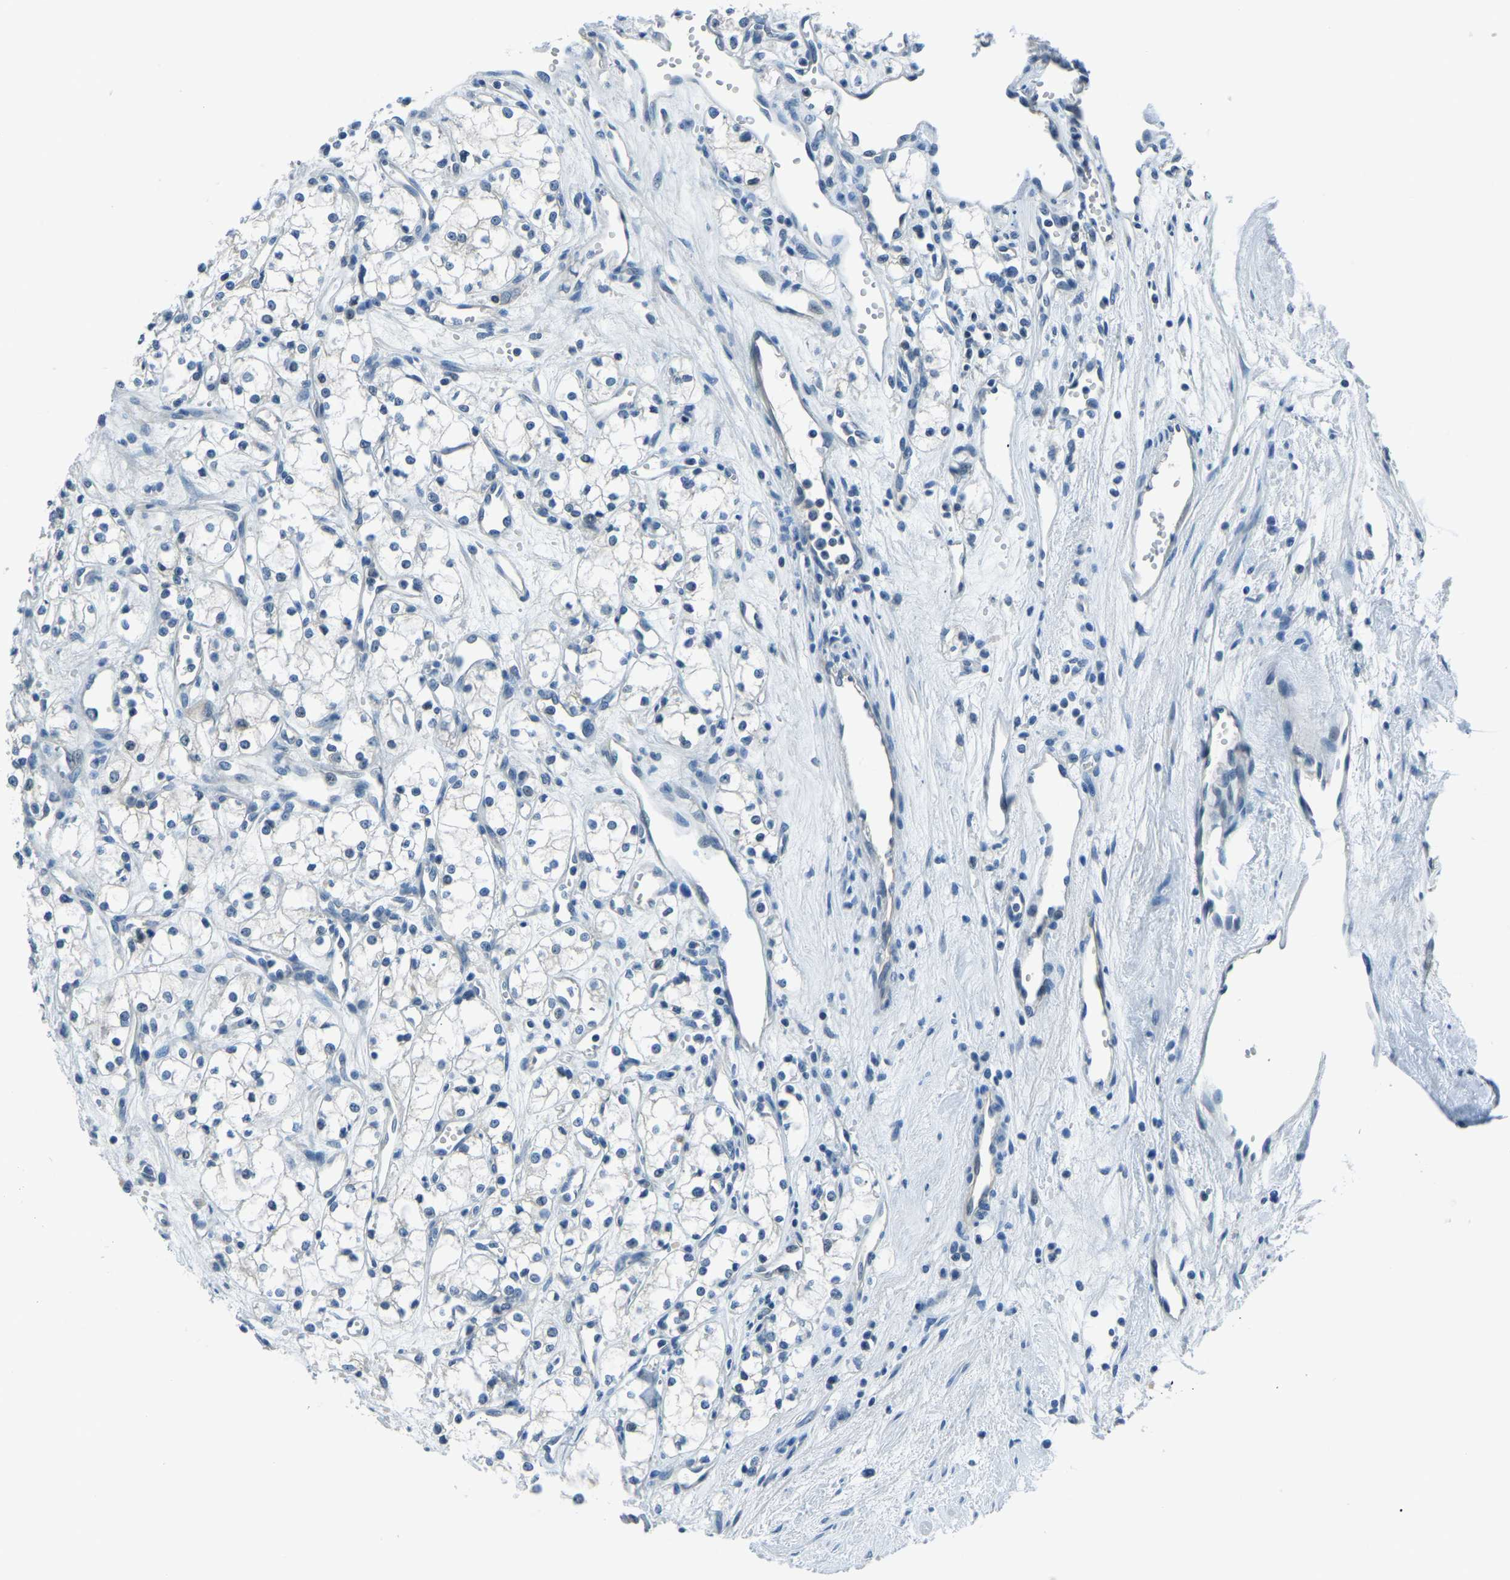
{"staining": {"intensity": "negative", "quantity": "none", "location": "none"}, "tissue": "renal cancer", "cell_type": "Tumor cells", "image_type": "cancer", "snomed": [{"axis": "morphology", "description": "Adenocarcinoma, NOS"}, {"axis": "topography", "description": "Kidney"}], "caption": "There is no significant expression in tumor cells of adenocarcinoma (renal).", "gene": "RRP1", "patient": {"sex": "male", "age": 59}}